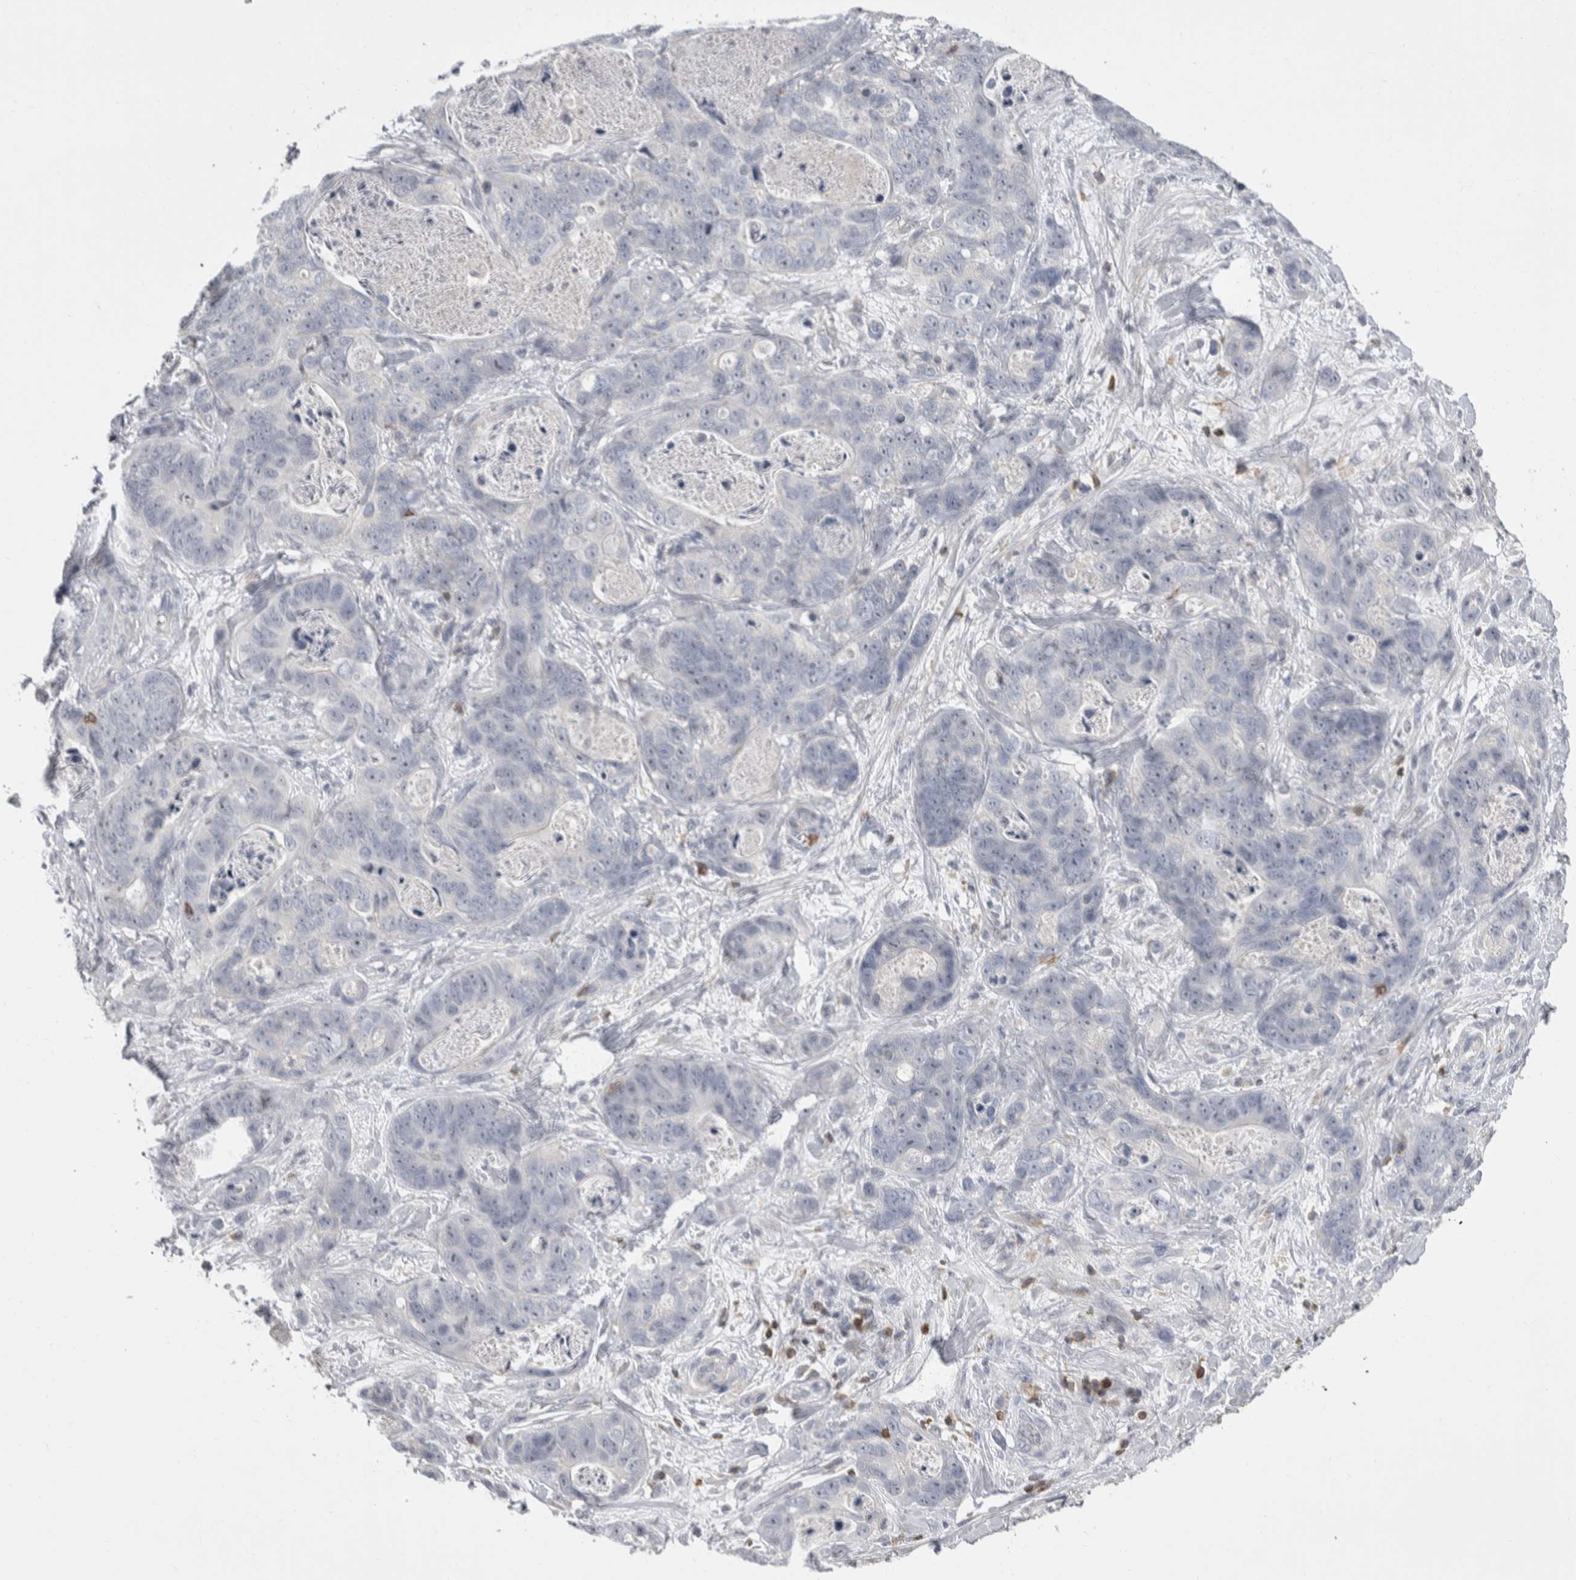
{"staining": {"intensity": "negative", "quantity": "none", "location": "none"}, "tissue": "stomach cancer", "cell_type": "Tumor cells", "image_type": "cancer", "snomed": [{"axis": "morphology", "description": "Normal tissue, NOS"}, {"axis": "morphology", "description": "Adenocarcinoma, NOS"}, {"axis": "topography", "description": "Stomach"}], "caption": "Immunohistochemistry of stomach cancer displays no expression in tumor cells.", "gene": "CEP295NL", "patient": {"sex": "female", "age": 89}}